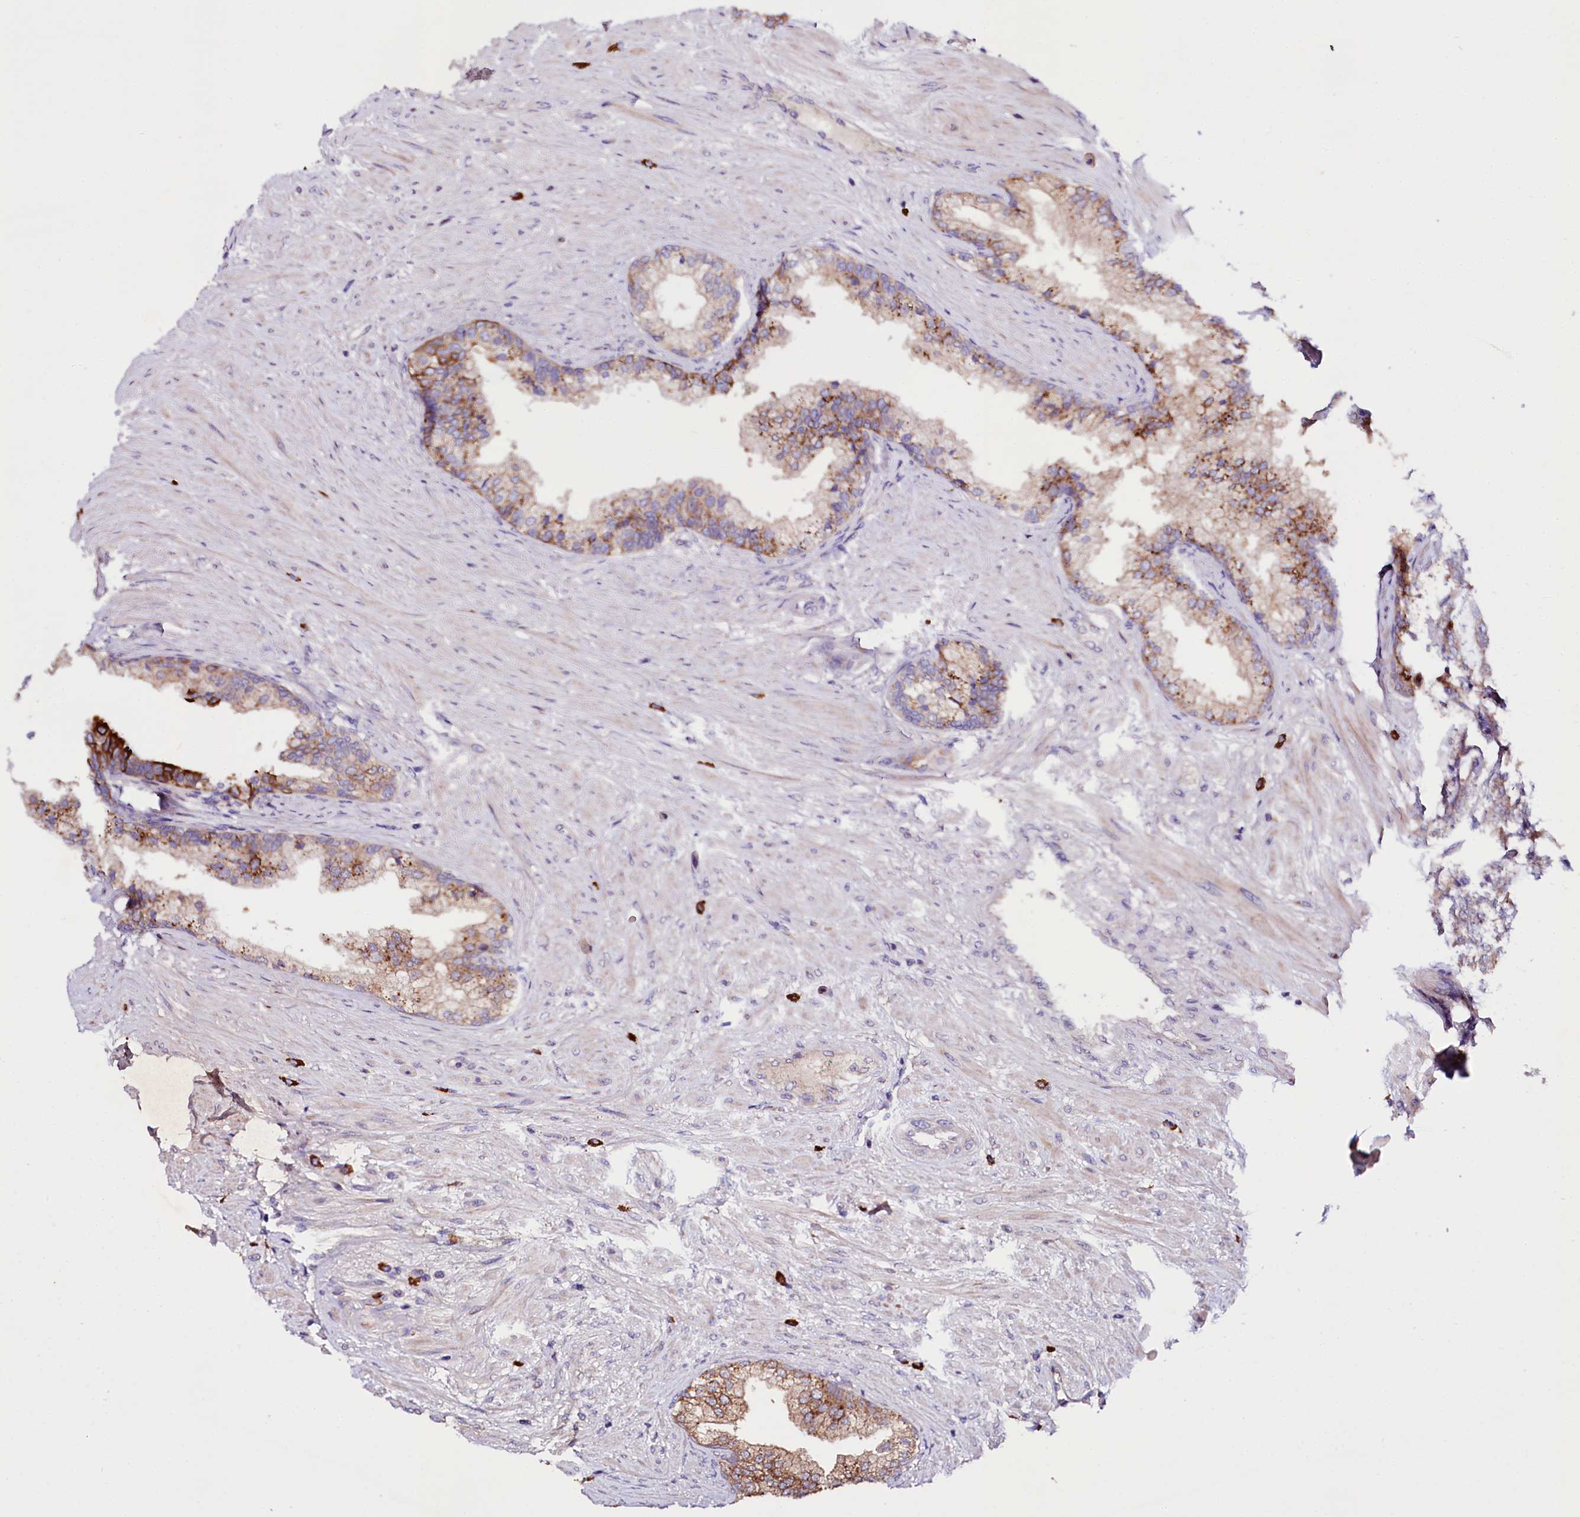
{"staining": {"intensity": "moderate", "quantity": "<25%", "location": "cytoplasmic/membranous"}, "tissue": "prostate cancer", "cell_type": "Tumor cells", "image_type": "cancer", "snomed": [{"axis": "morphology", "description": "Adenocarcinoma, High grade"}, {"axis": "topography", "description": "Prostate"}], "caption": "Prostate cancer stained for a protein (brown) exhibits moderate cytoplasmic/membranous positive expression in about <25% of tumor cells.", "gene": "ZNF45", "patient": {"sex": "male", "age": 60}}